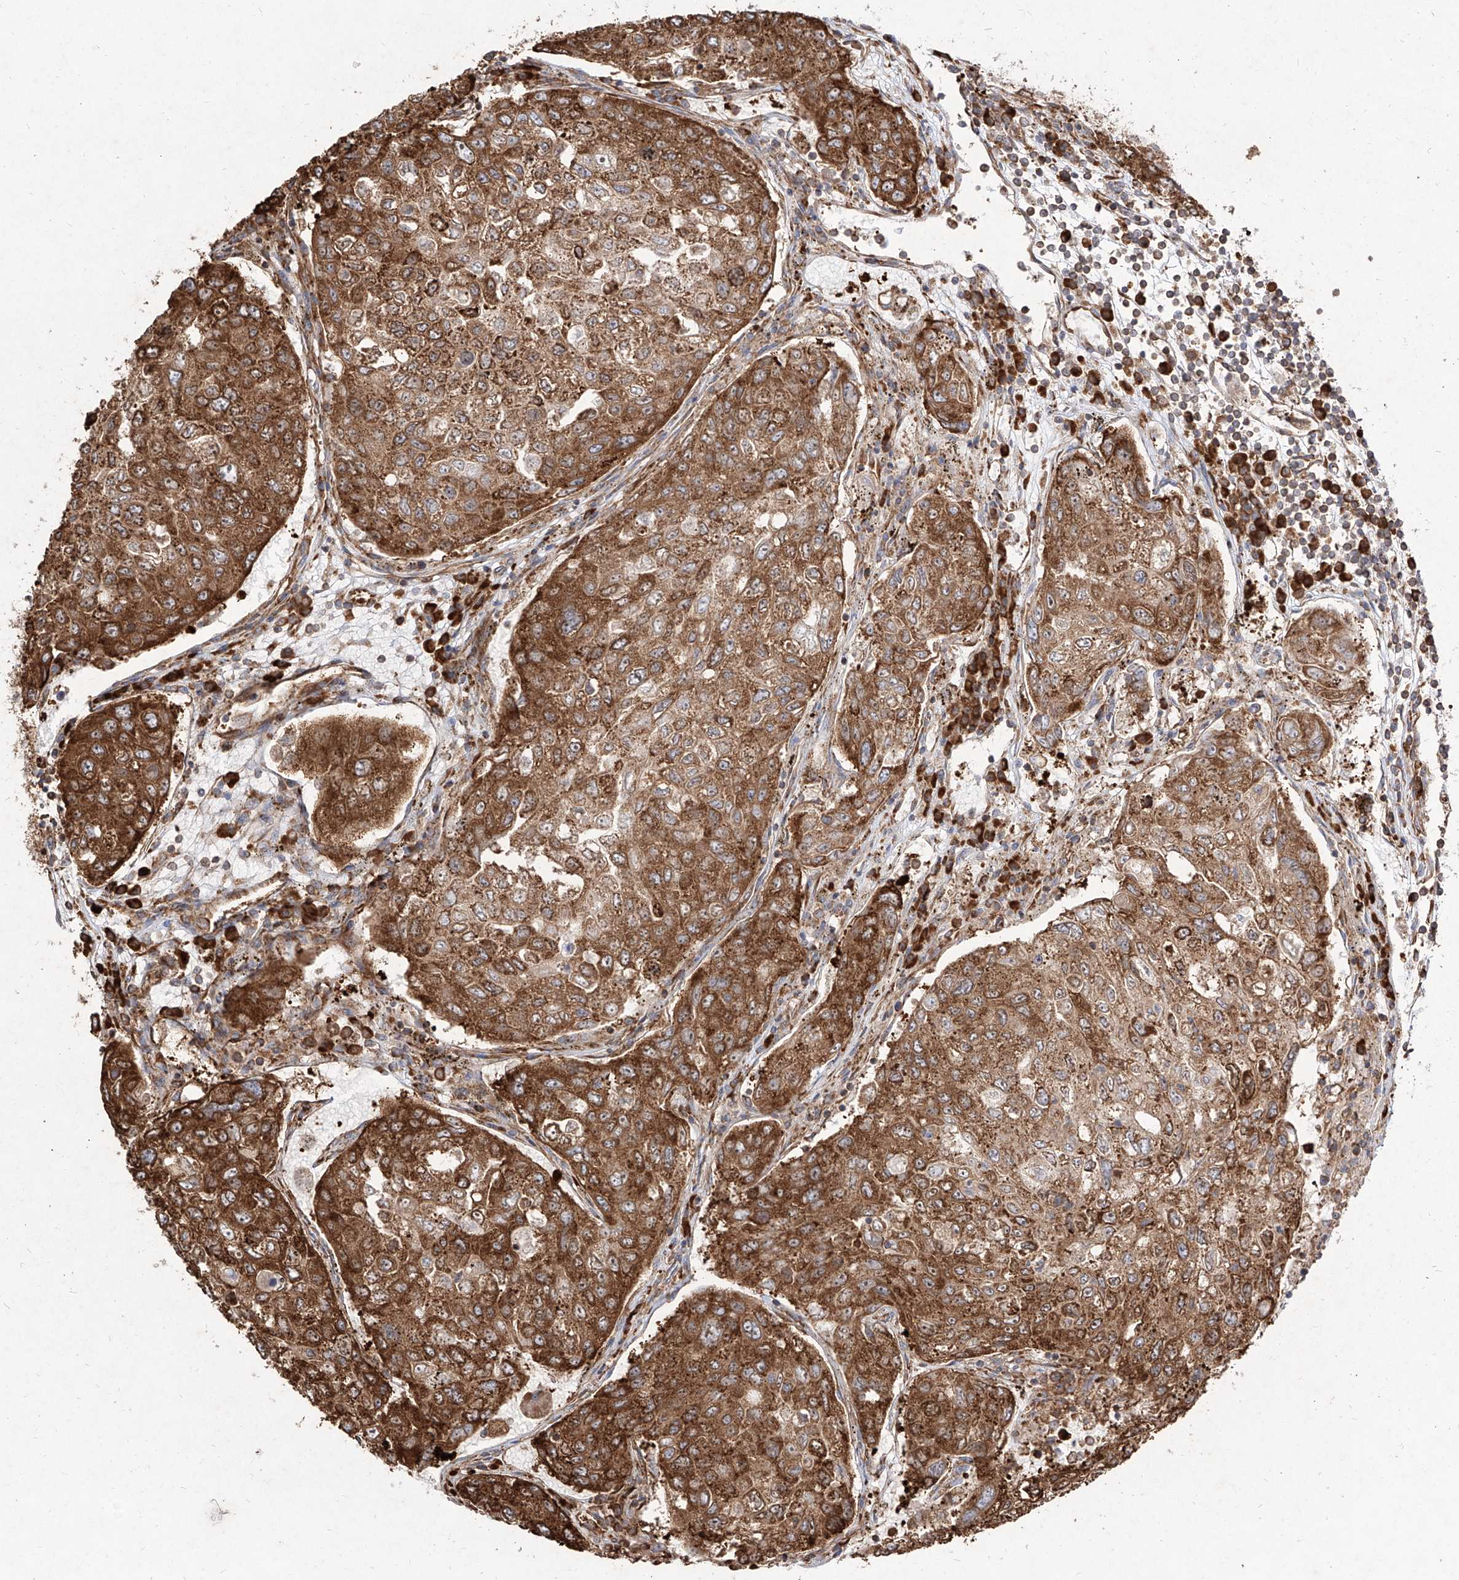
{"staining": {"intensity": "strong", "quantity": ">75%", "location": "cytoplasmic/membranous"}, "tissue": "urothelial cancer", "cell_type": "Tumor cells", "image_type": "cancer", "snomed": [{"axis": "morphology", "description": "Urothelial carcinoma, High grade"}, {"axis": "topography", "description": "Lymph node"}, {"axis": "topography", "description": "Urinary bladder"}], "caption": "Protein staining exhibits strong cytoplasmic/membranous expression in approximately >75% of tumor cells in urothelial cancer. Using DAB (brown) and hematoxylin (blue) stains, captured at high magnification using brightfield microscopy.", "gene": "RPS25", "patient": {"sex": "male", "age": 51}}